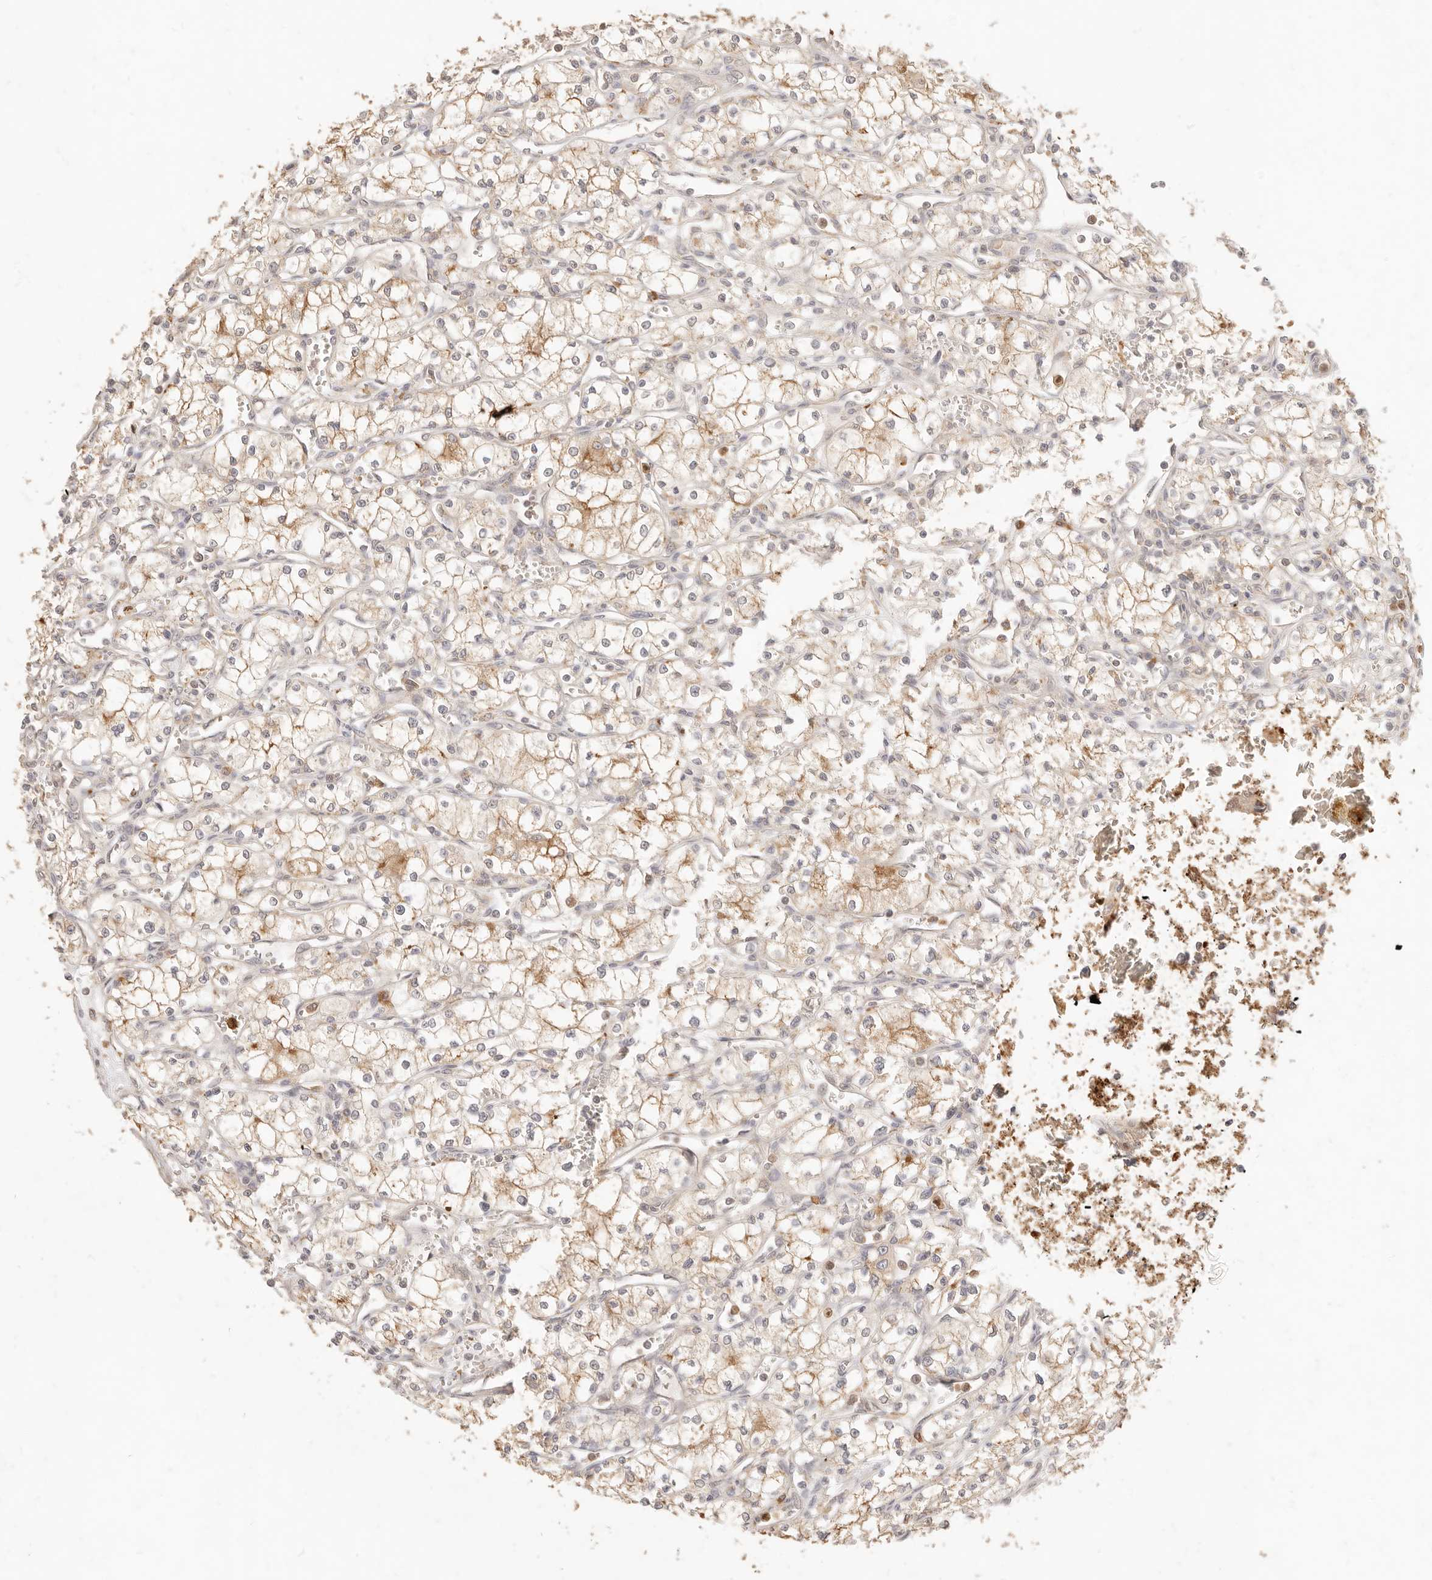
{"staining": {"intensity": "weak", "quantity": "25%-75%", "location": "cytoplasmic/membranous"}, "tissue": "renal cancer", "cell_type": "Tumor cells", "image_type": "cancer", "snomed": [{"axis": "morphology", "description": "Adenocarcinoma, NOS"}, {"axis": "topography", "description": "Kidney"}], "caption": "Immunohistochemical staining of adenocarcinoma (renal) shows weak cytoplasmic/membranous protein expression in about 25%-75% of tumor cells. Immunohistochemistry stains the protein in brown and the nuclei are stained blue.", "gene": "TMTC2", "patient": {"sex": "male", "age": 59}}